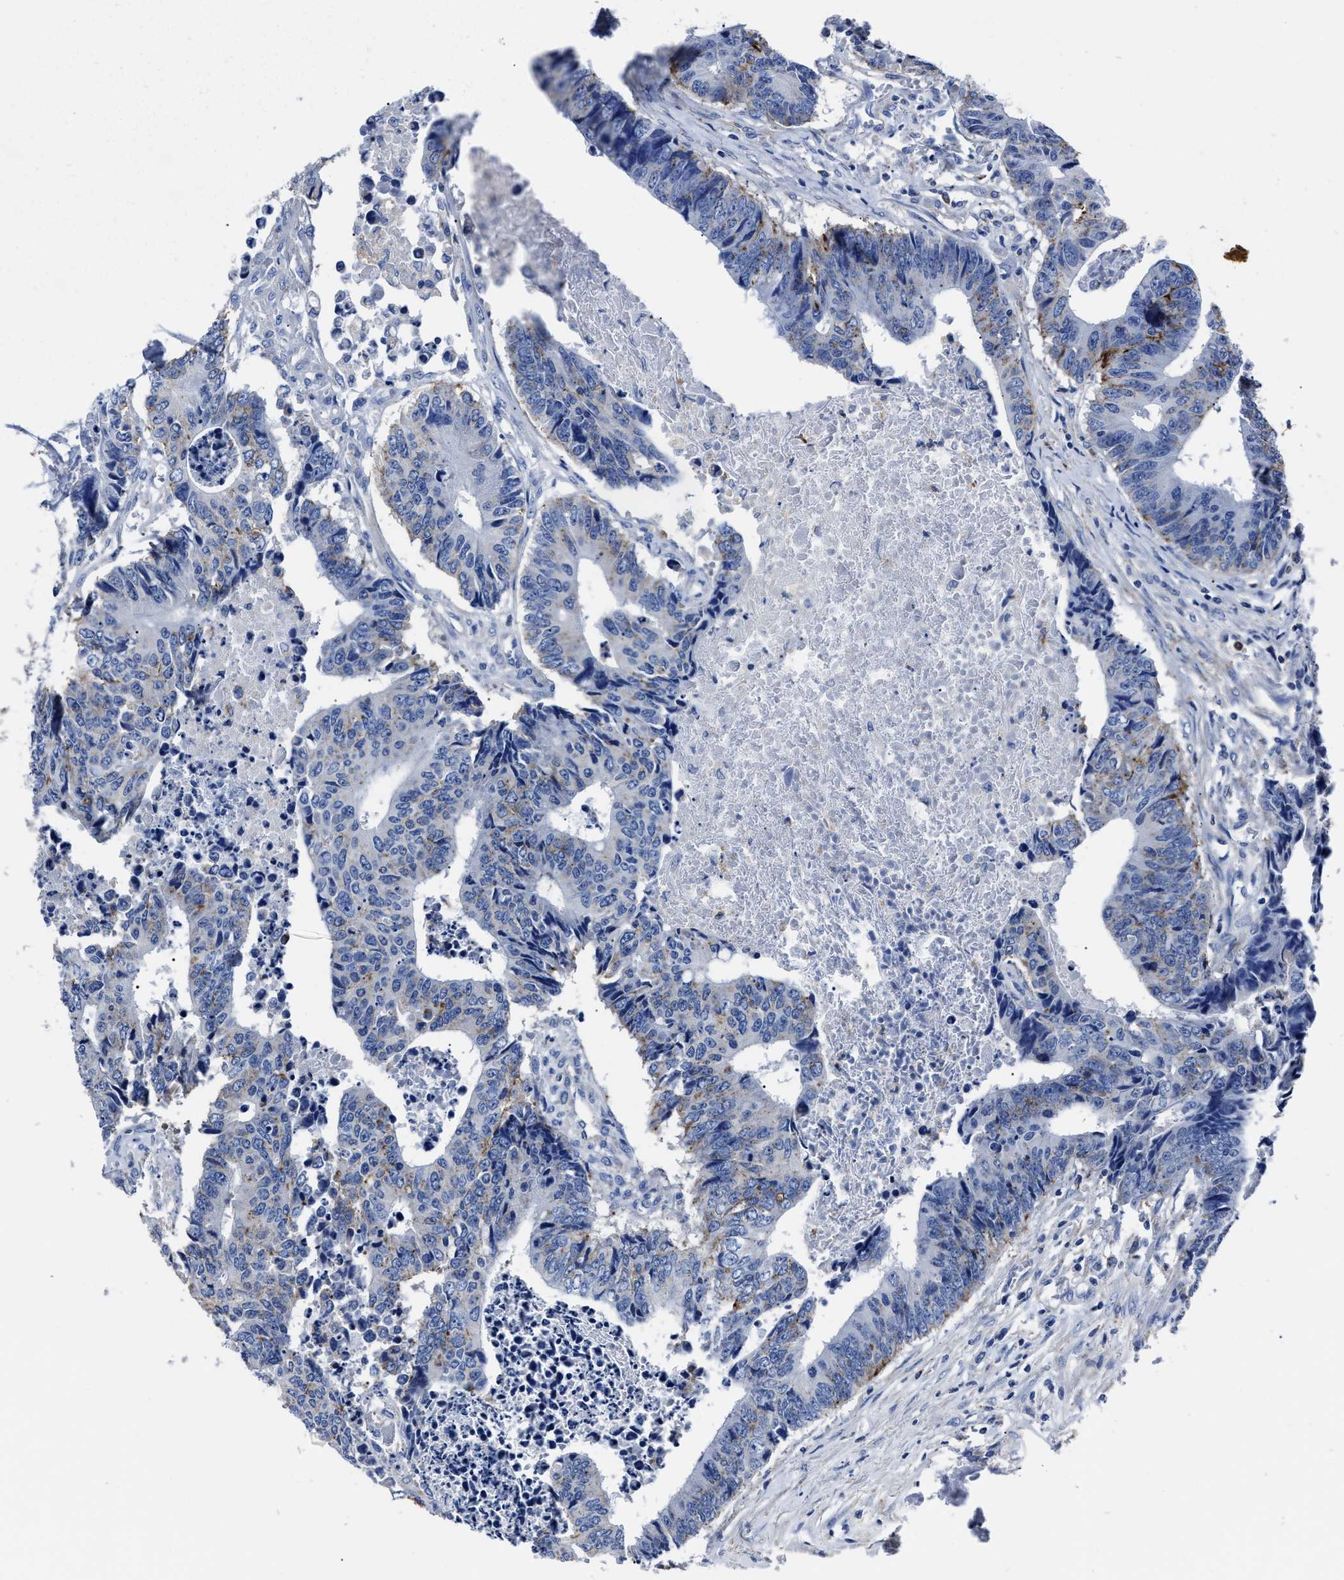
{"staining": {"intensity": "negative", "quantity": "none", "location": "none"}, "tissue": "colorectal cancer", "cell_type": "Tumor cells", "image_type": "cancer", "snomed": [{"axis": "morphology", "description": "Adenocarcinoma, NOS"}, {"axis": "topography", "description": "Rectum"}], "caption": "Immunohistochemistry (IHC) of colorectal cancer (adenocarcinoma) shows no expression in tumor cells. (Brightfield microscopy of DAB (3,3'-diaminobenzidine) IHC at high magnification).", "gene": "LAMTOR4", "patient": {"sex": "male", "age": 84}}